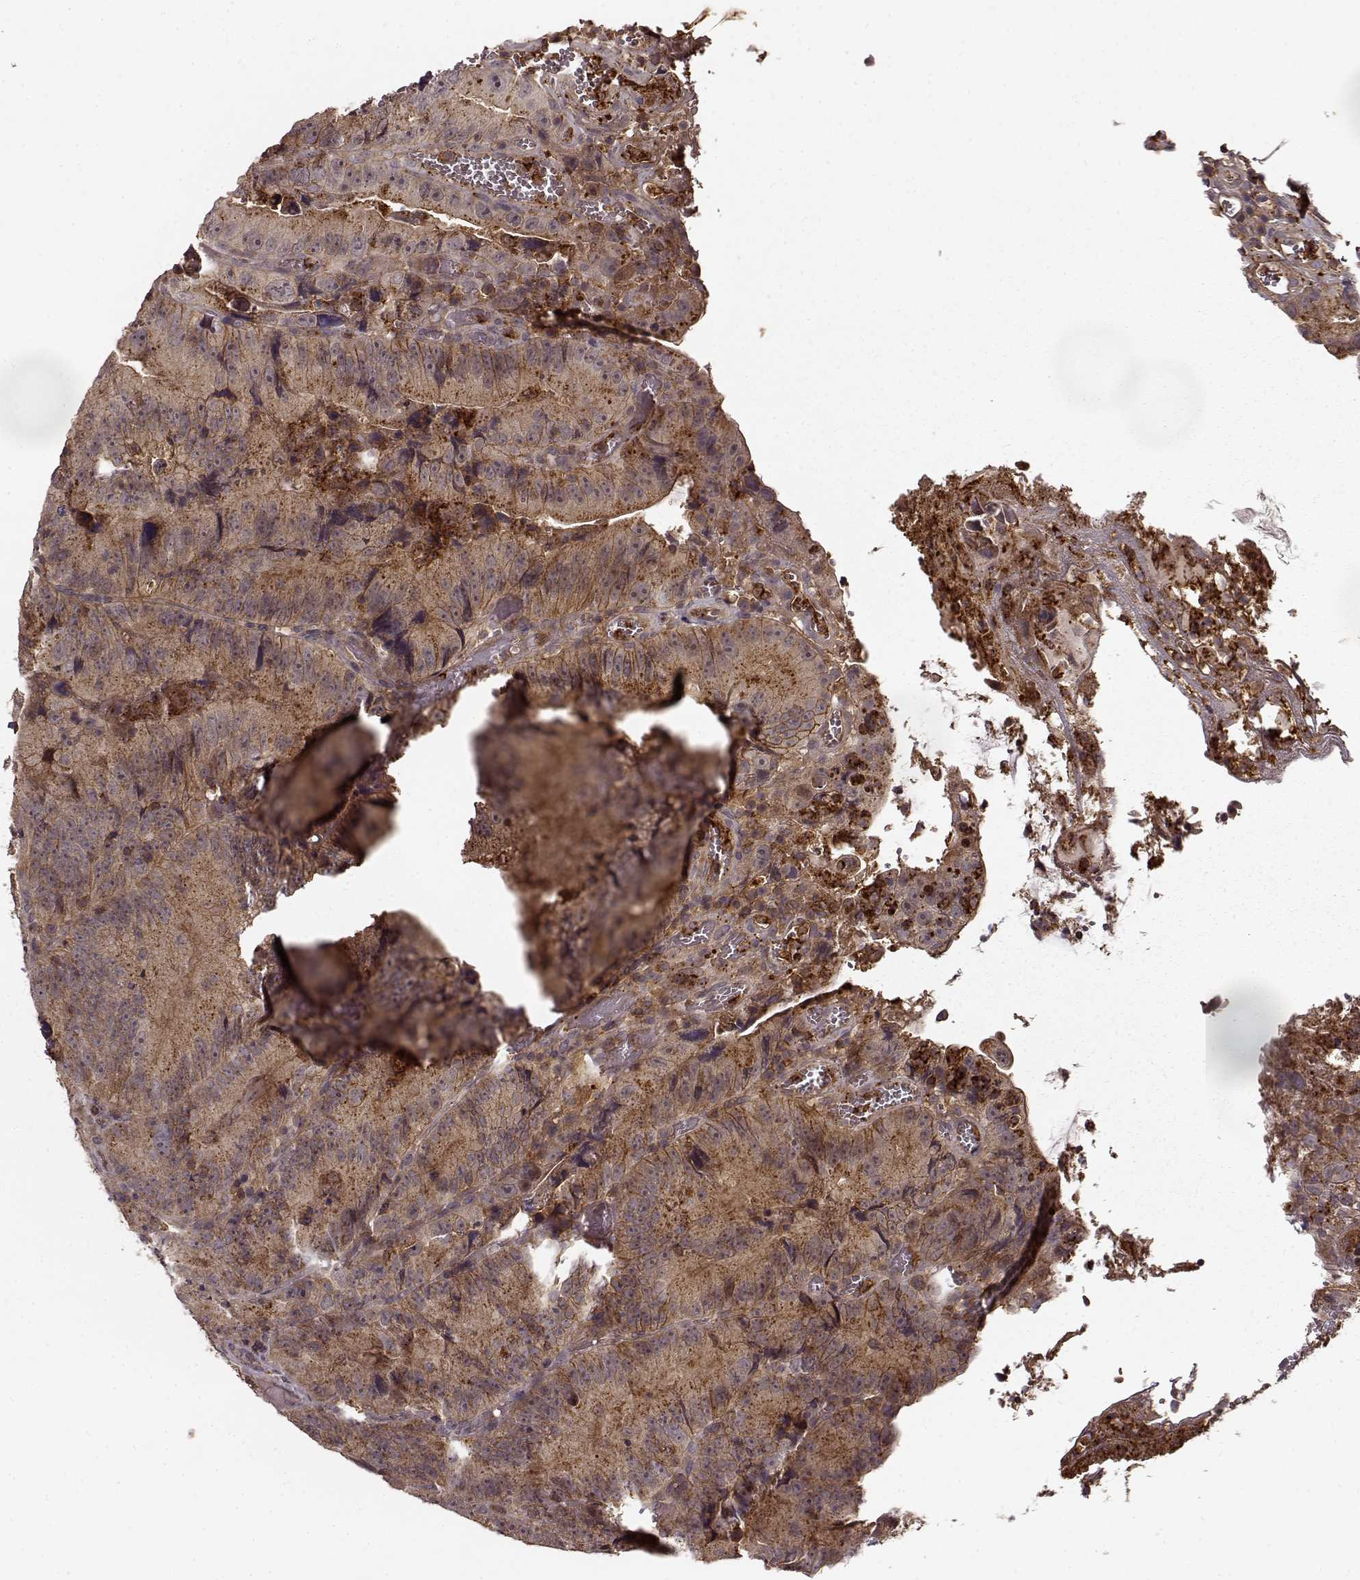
{"staining": {"intensity": "moderate", "quantity": ">75%", "location": "cytoplasmic/membranous"}, "tissue": "colorectal cancer", "cell_type": "Tumor cells", "image_type": "cancer", "snomed": [{"axis": "morphology", "description": "Adenocarcinoma, NOS"}, {"axis": "topography", "description": "Colon"}], "caption": "Immunohistochemical staining of human colorectal adenocarcinoma displays medium levels of moderate cytoplasmic/membranous protein staining in approximately >75% of tumor cells.", "gene": "IFRD2", "patient": {"sex": "female", "age": 86}}